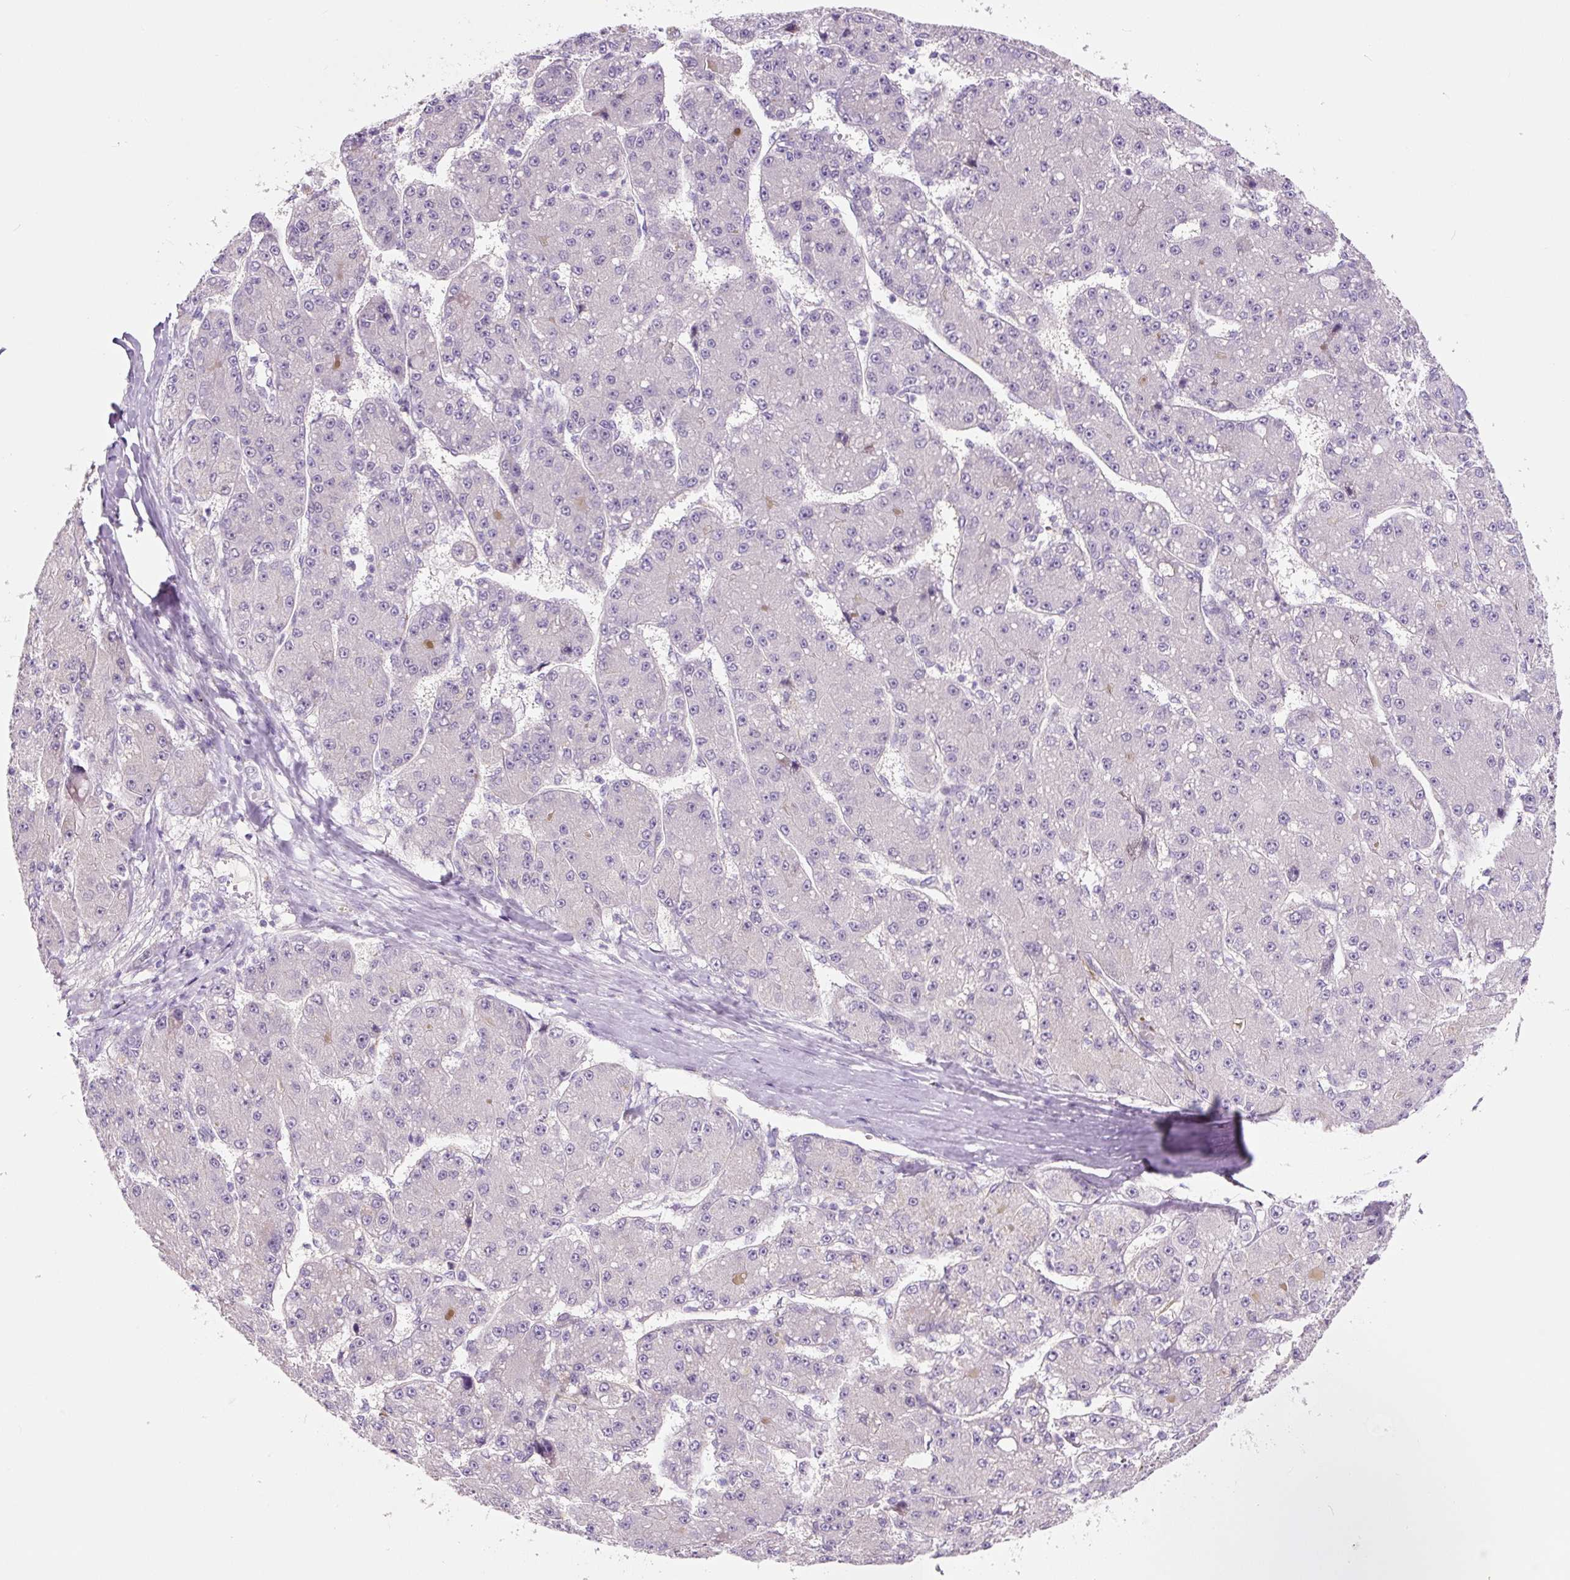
{"staining": {"intensity": "negative", "quantity": "none", "location": "none"}, "tissue": "liver cancer", "cell_type": "Tumor cells", "image_type": "cancer", "snomed": [{"axis": "morphology", "description": "Carcinoma, Hepatocellular, NOS"}, {"axis": "topography", "description": "Liver"}], "caption": "The image demonstrates no significant positivity in tumor cells of liver cancer.", "gene": "CCL25", "patient": {"sex": "male", "age": 67}}